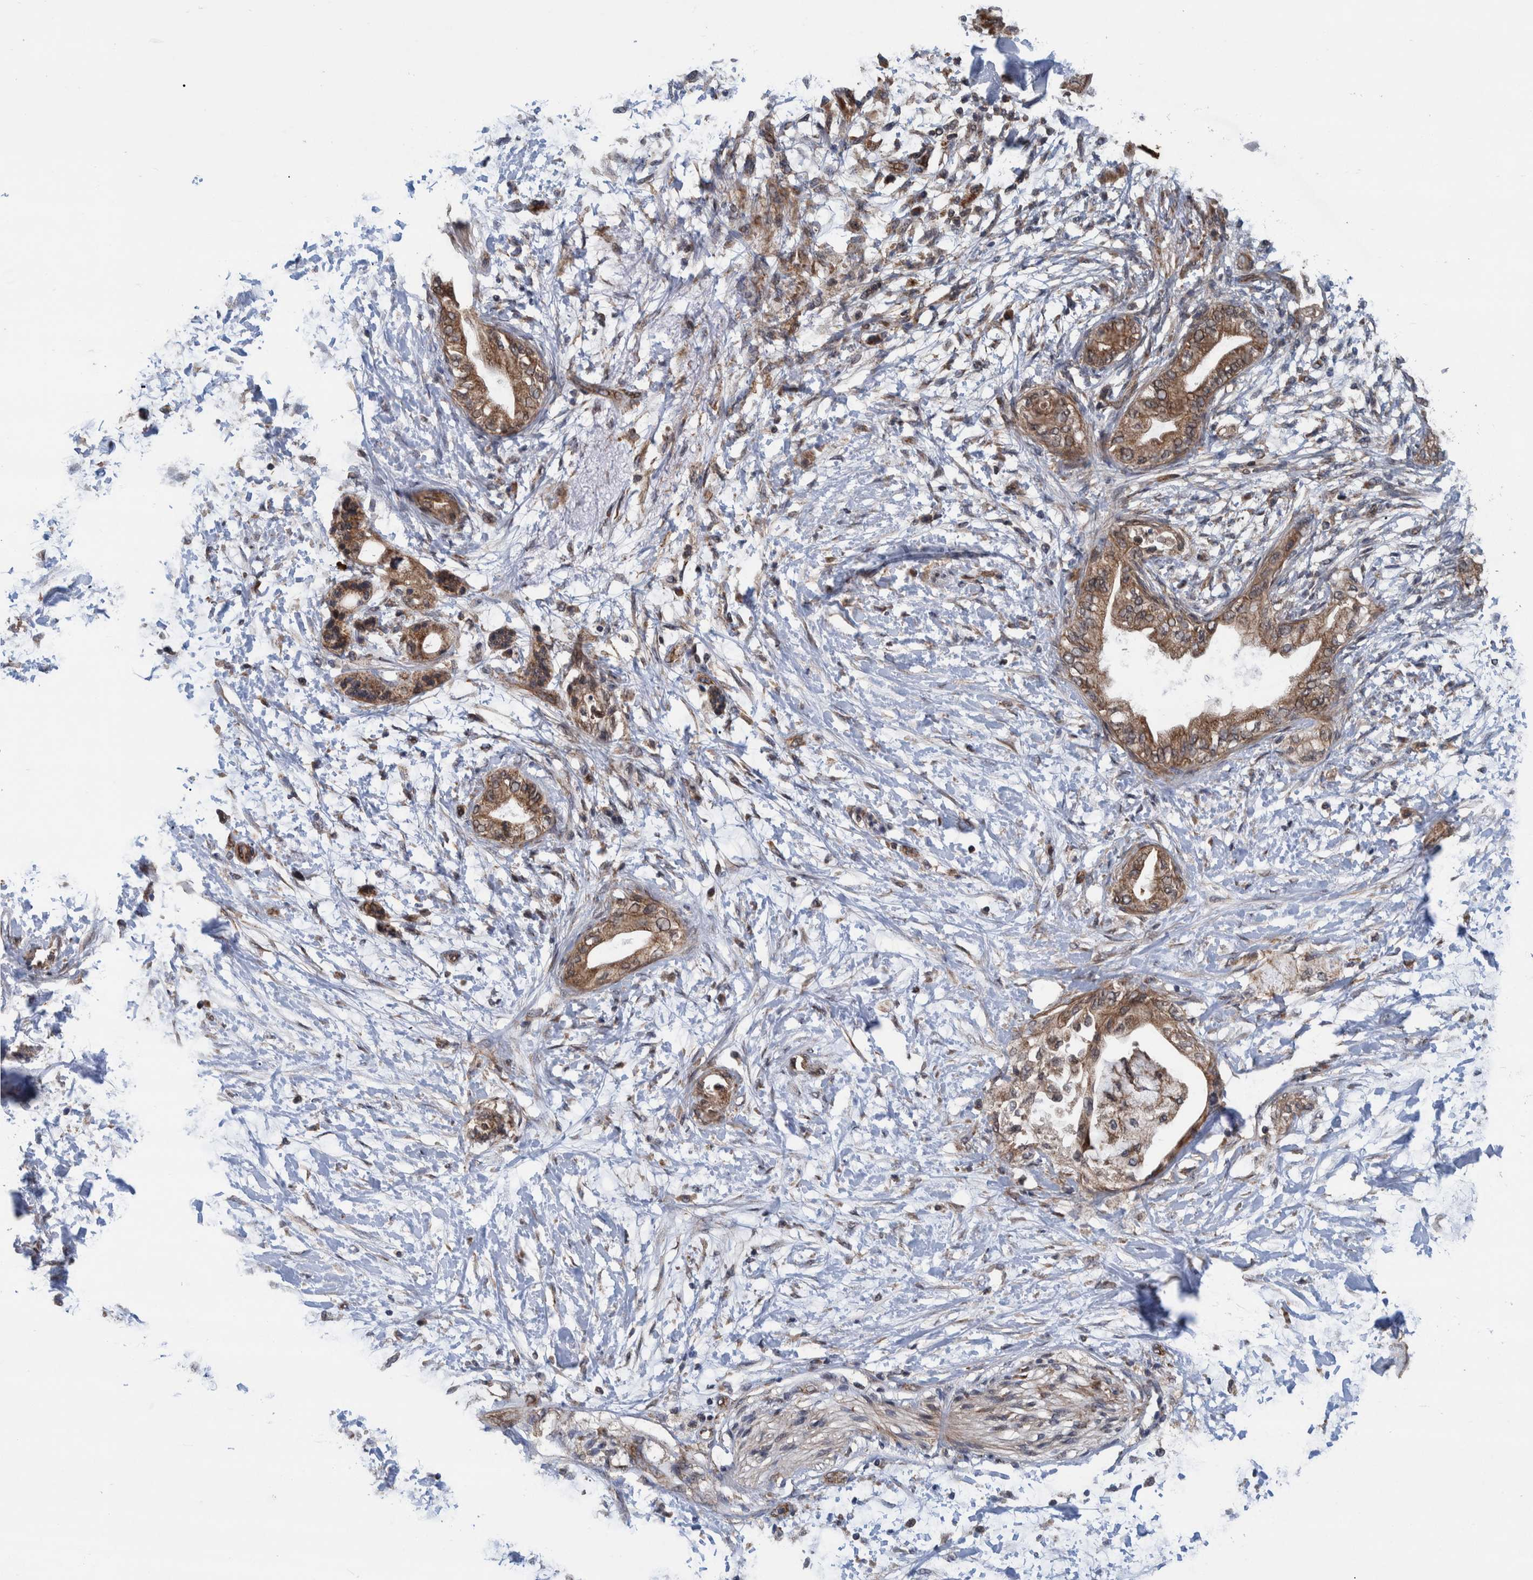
{"staining": {"intensity": "negative", "quantity": "none", "location": "none"}, "tissue": "adipose tissue", "cell_type": "Adipocytes", "image_type": "normal", "snomed": [{"axis": "morphology", "description": "Normal tissue, NOS"}, {"axis": "morphology", "description": "Adenocarcinoma, NOS"}, {"axis": "topography", "description": "Duodenum"}, {"axis": "topography", "description": "Peripheral nerve tissue"}], "caption": "The immunohistochemistry photomicrograph has no significant expression in adipocytes of adipose tissue. The staining is performed using DAB (3,3'-diaminobenzidine) brown chromogen with nuclei counter-stained in using hematoxylin.", "gene": "MRPS7", "patient": {"sex": "female", "age": 60}}